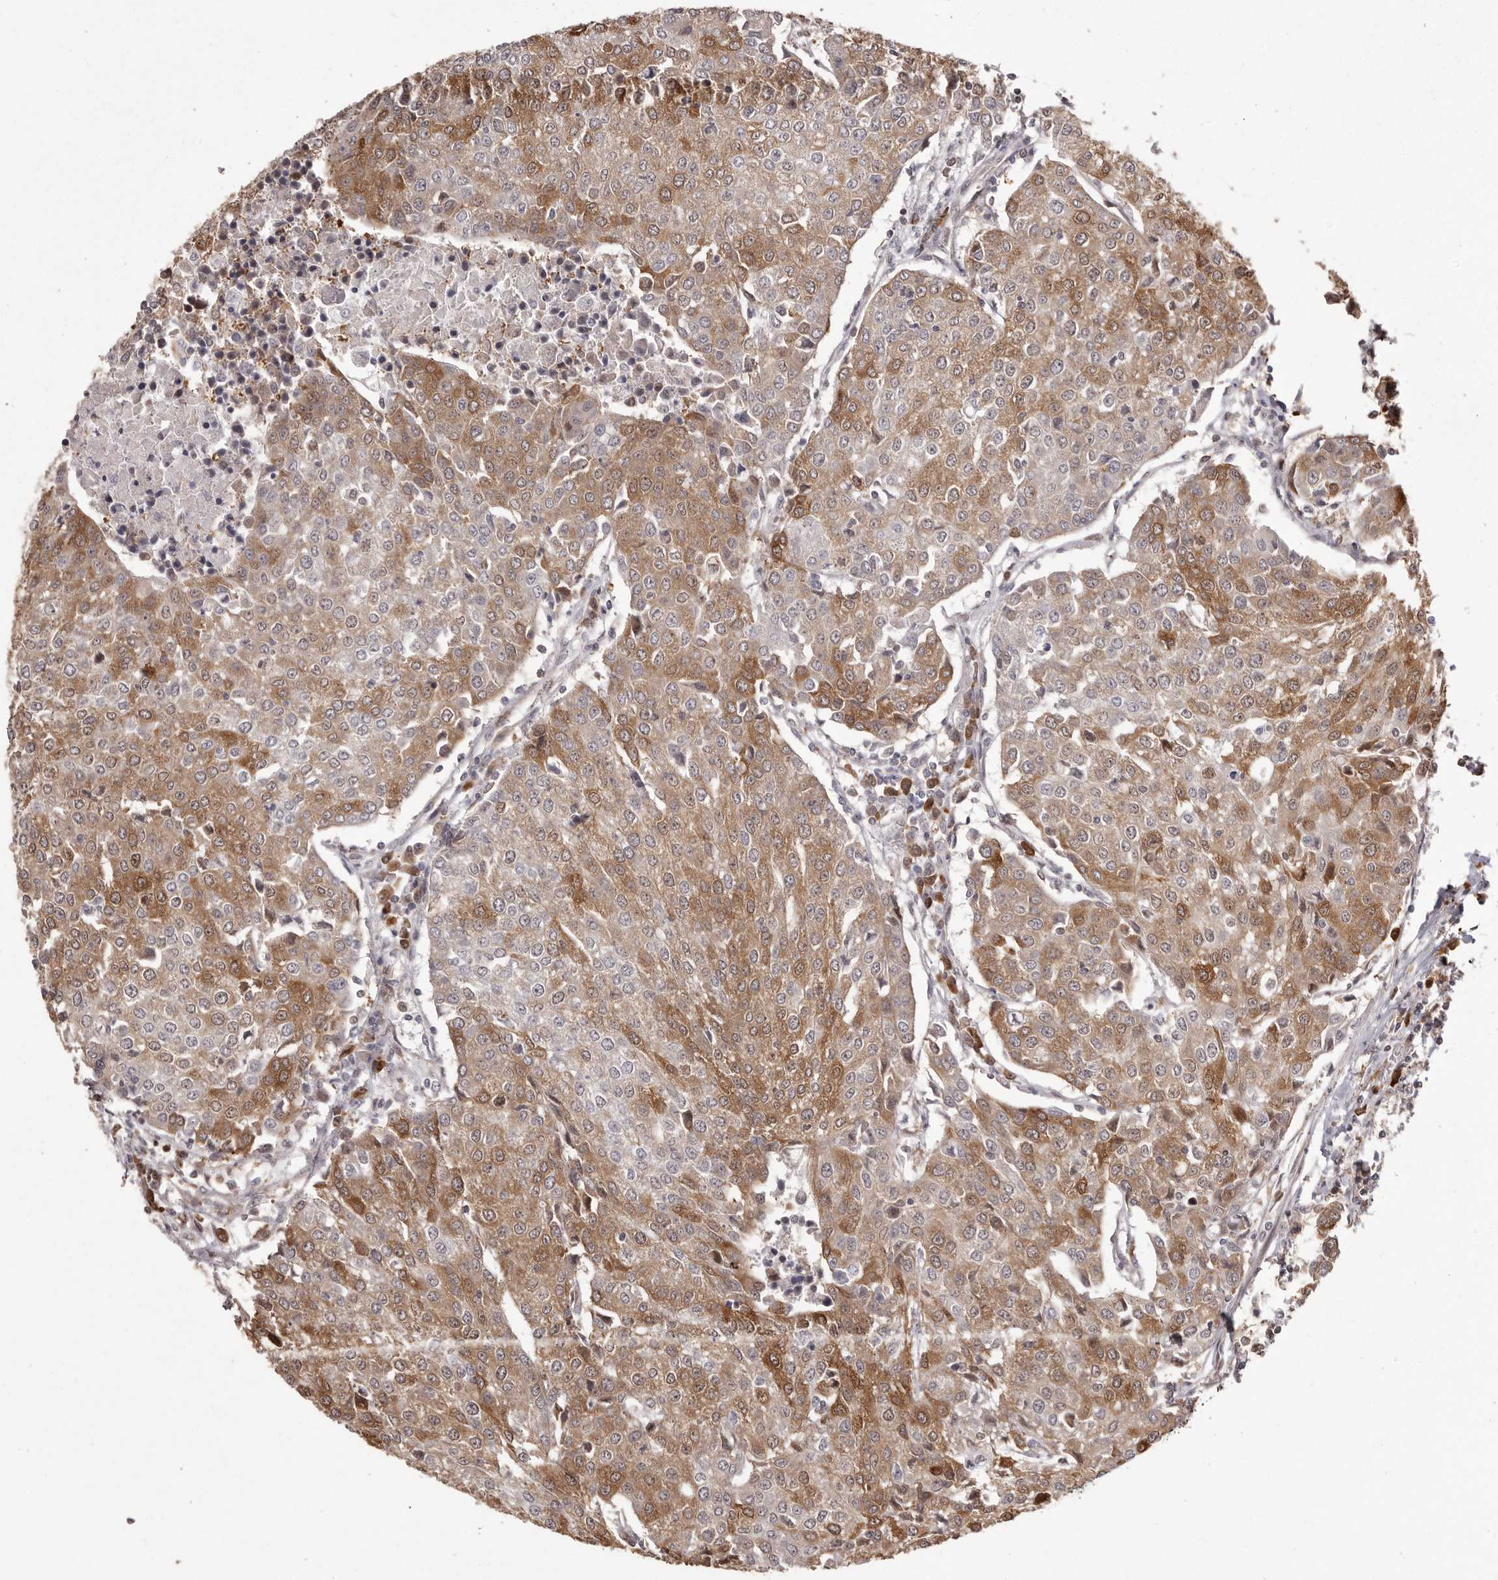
{"staining": {"intensity": "moderate", "quantity": ">75%", "location": "cytoplasmic/membranous"}, "tissue": "urothelial cancer", "cell_type": "Tumor cells", "image_type": "cancer", "snomed": [{"axis": "morphology", "description": "Urothelial carcinoma, High grade"}, {"axis": "topography", "description": "Urinary bladder"}], "caption": "Immunohistochemistry (IHC) (DAB) staining of human urothelial cancer shows moderate cytoplasmic/membranous protein positivity in about >75% of tumor cells. (IHC, brightfield microscopy, high magnification).", "gene": "GFOD1", "patient": {"sex": "female", "age": 85}}